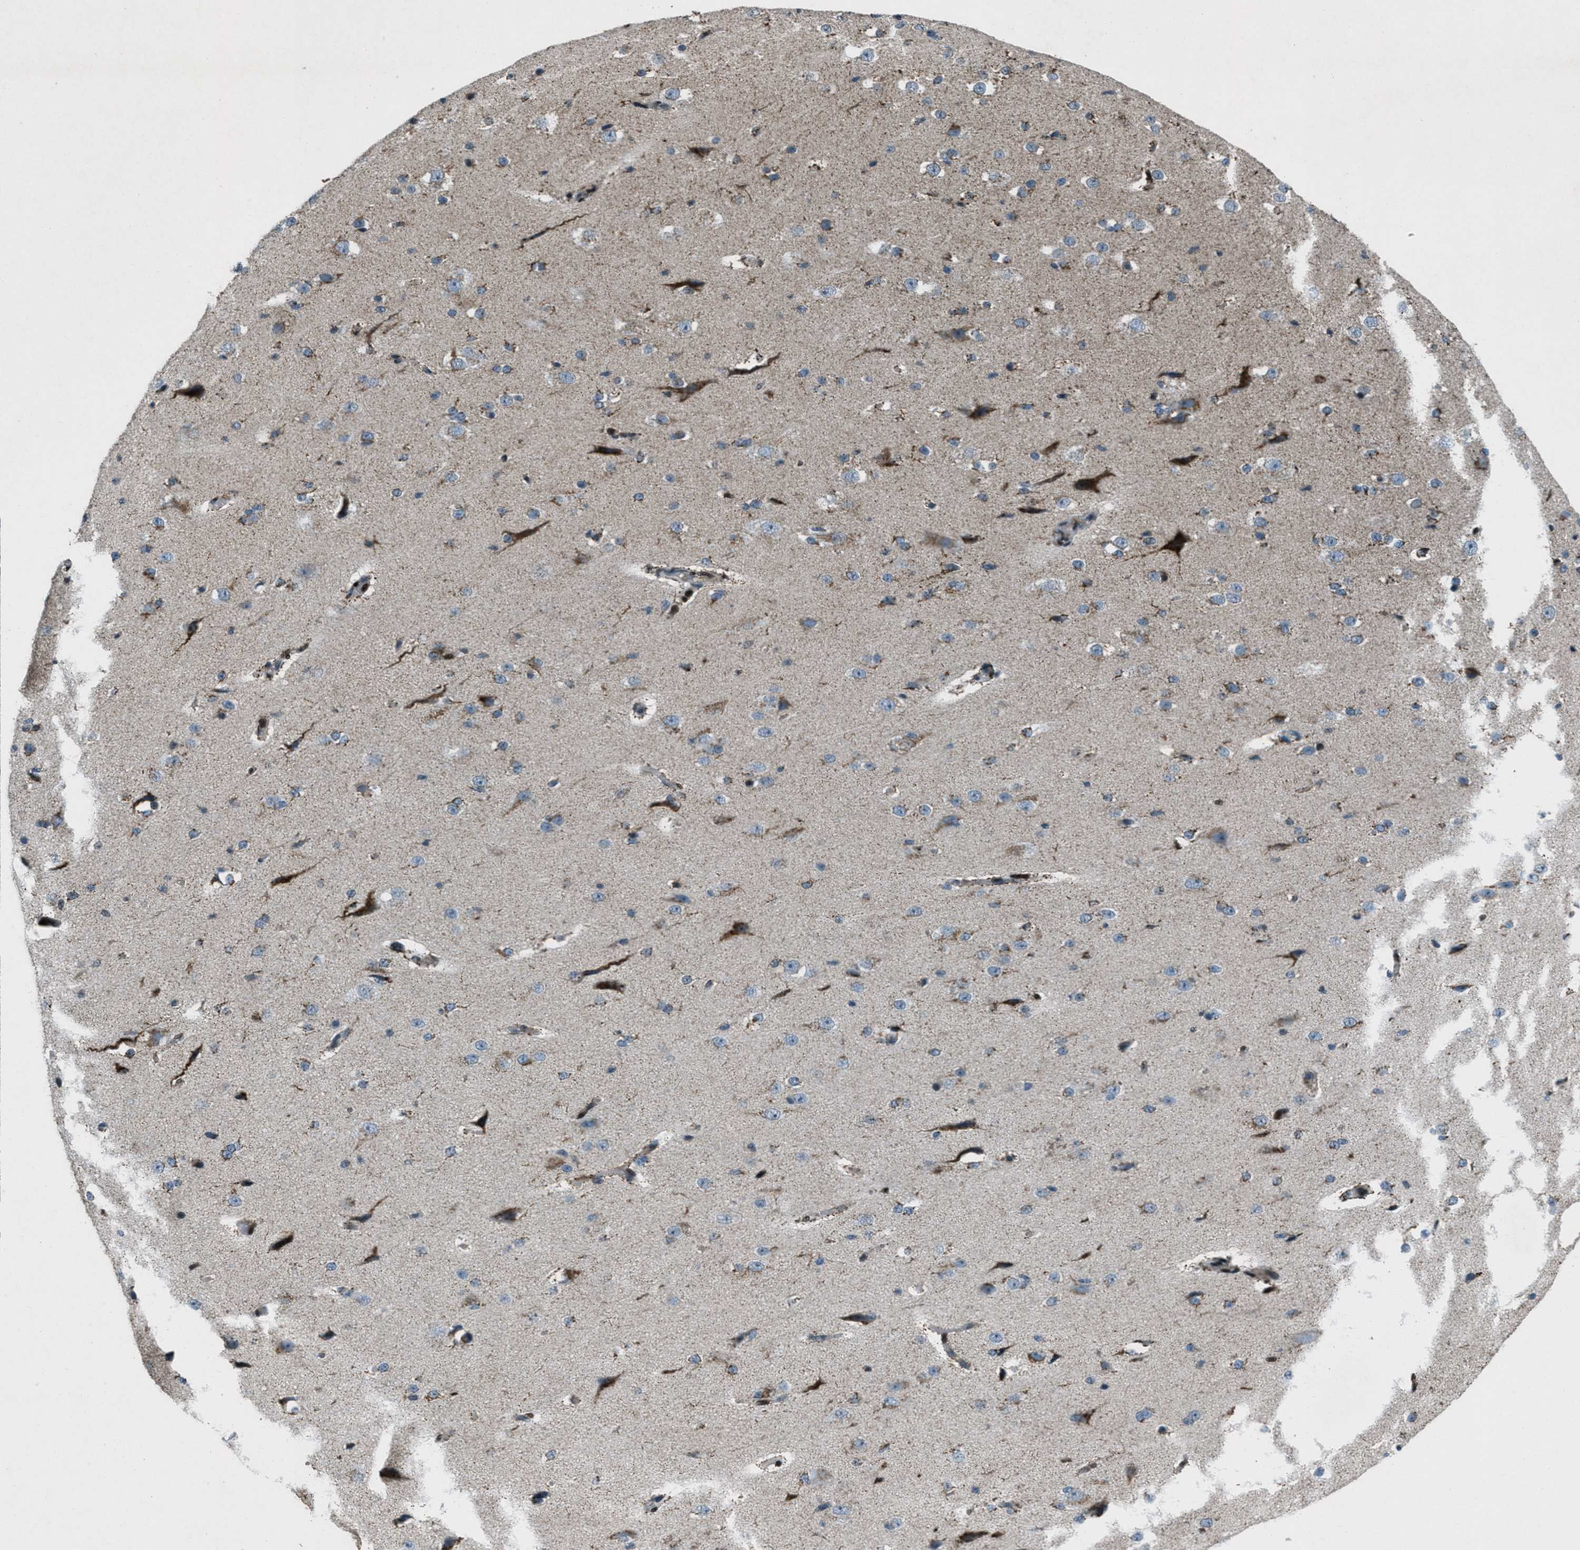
{"staining": {"intensity": "moderate", "quantity": "25%-75%", "location": "cytoplasmic/membranous"}, "tissue": "cerebral cortex", "cell_type": "Endothelial cells", "image_type": "normal", "snomed": [{"axis": "morphology", "description": "Normal tissue, NOS"}, {"axis": "morphology", "description": "Developmental malformation"}, {"axis": "topography", "description": "Cerebral cortex"}], "caption": "A brown stain labels moderate cytoplasmic/membranous expression of a protein in endothelial cells of normal human cerebral cortex.", "gene": "GPC6", "patient": {"sex": "female", "age": 30}}